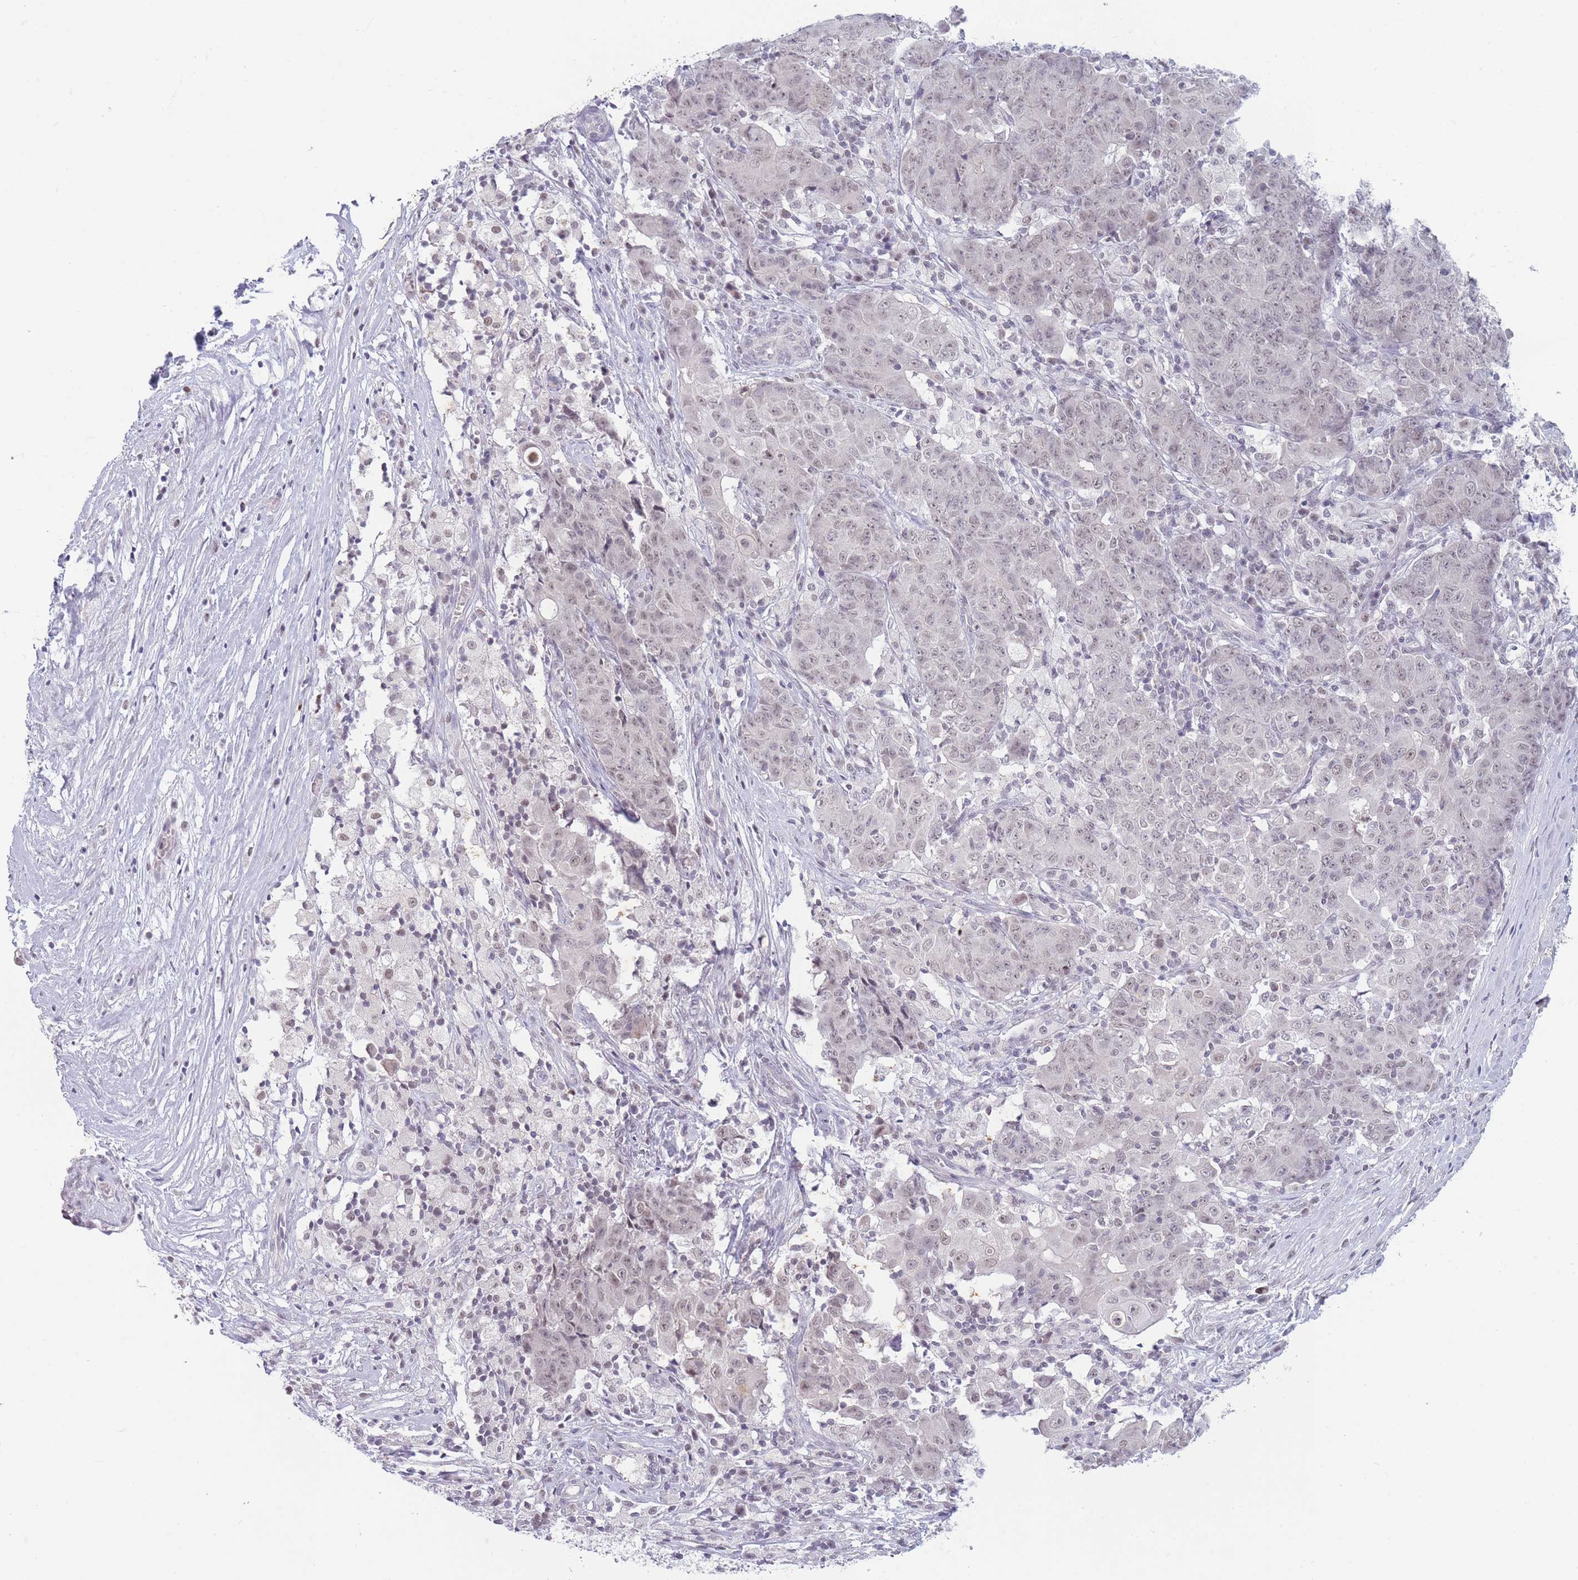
{"staining": {"intensity": "negative", "quantity": "none", "location": "none"}, "tissue": "ovarian cancer", "cell_type": "Tumor cells", "image_type": "cancer", "snomed": [{"axis": "morphology", "description": "Carcinoma, endometroid"}, {"axis": "topography", "description": "Ovary"}], "caption": "This is an immunohistochemistry (IHC) micrograph of ovarian cancer (endometroid carcinoma). There is no positivity in tumor cells.", "gene": "ARID3B", "patient": {"sex": "female", "age": 42}}